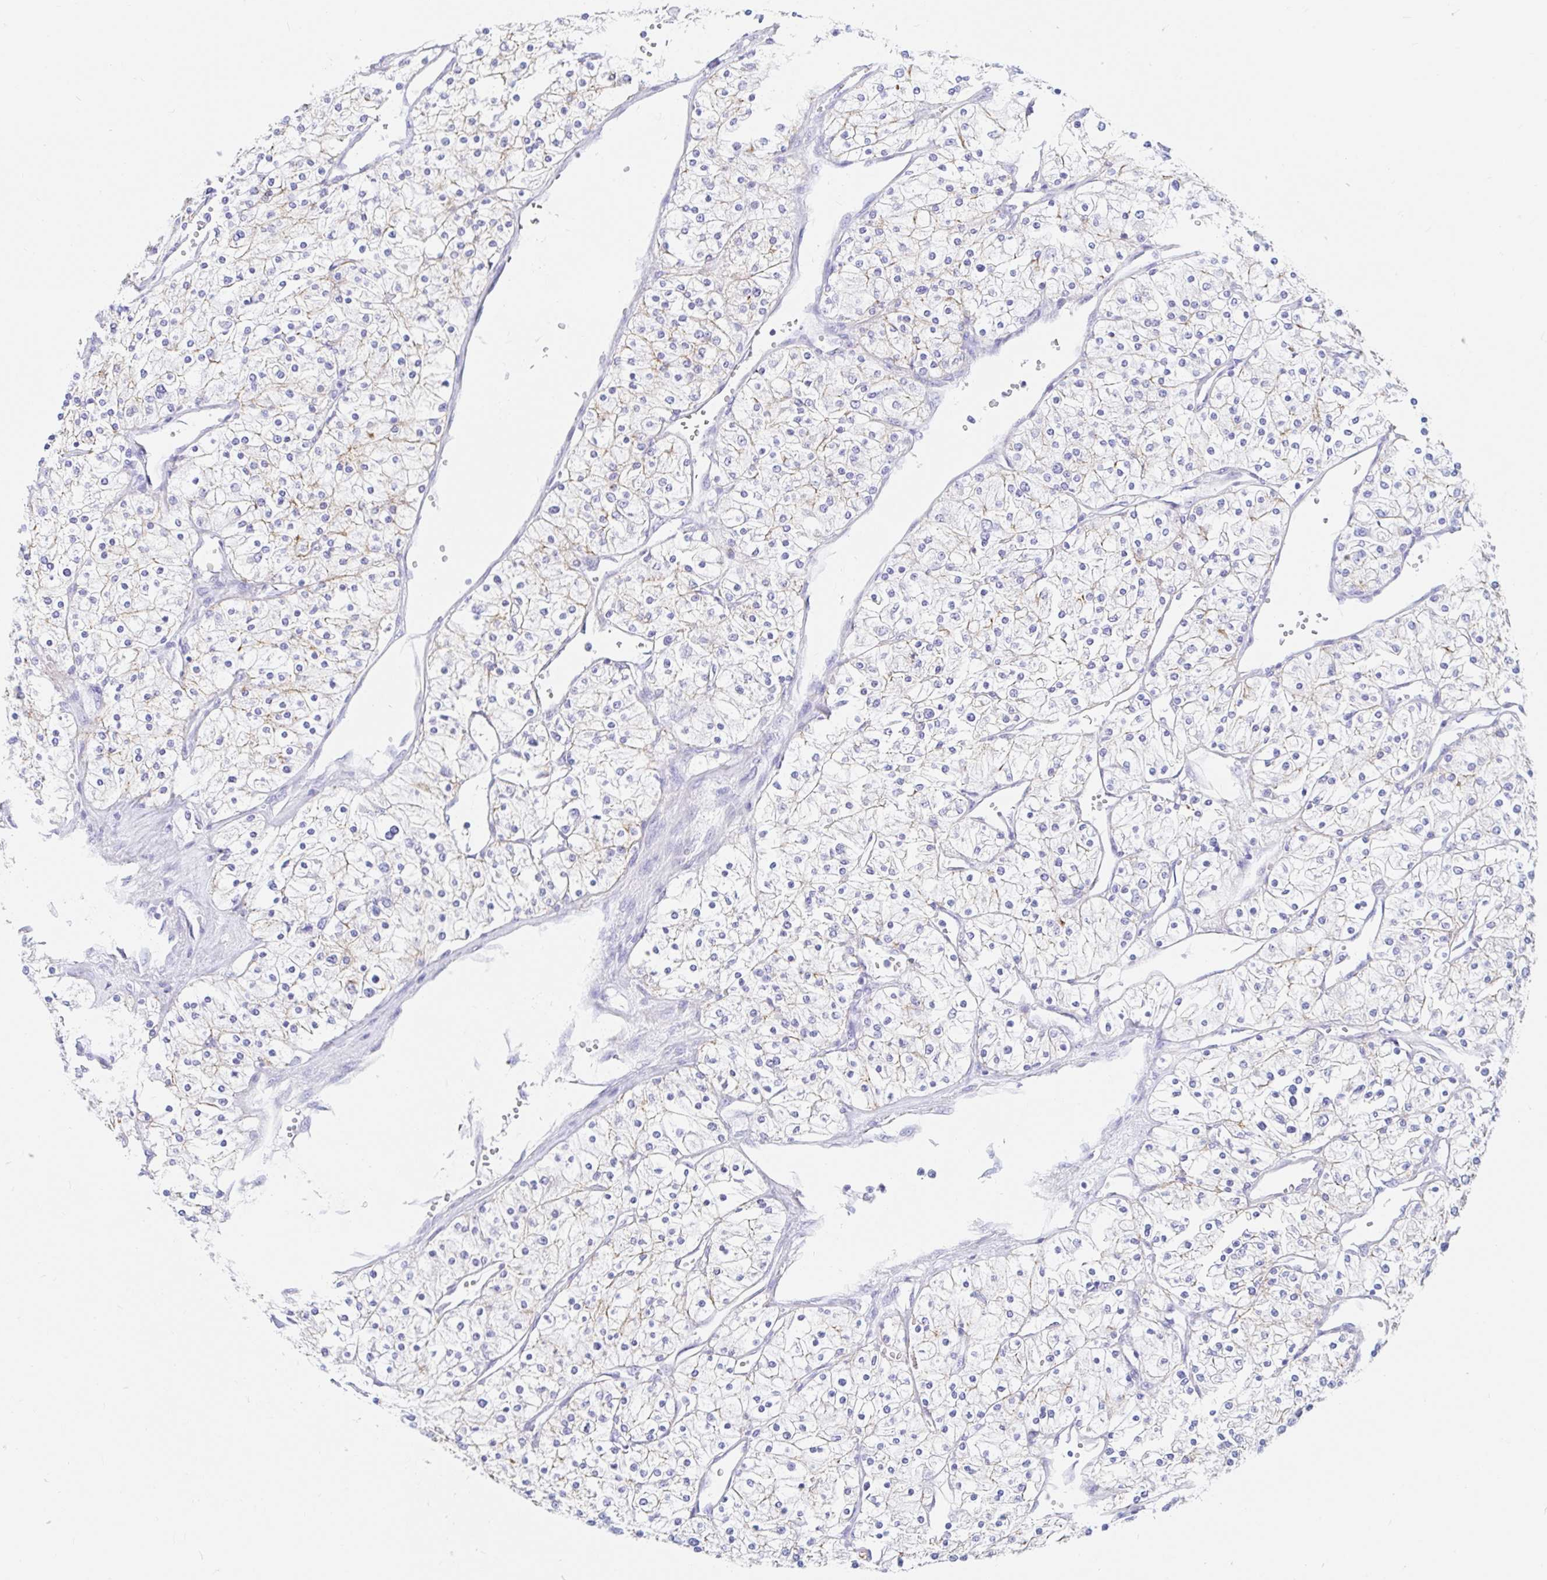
{"staining": {"intensity": "weak", "quantity": "<25%", "location": "cytoplasmic/membranous"}, "tissue": "renal cancer", "cell_type": "Tumor cells", "image_type": "cancer", "snomed": [{"axis": "morphology", "description": "Adenocarcinoma, NOS"}, {"axis": "topography", "description": "Kidney"}], "caption": "The histopathology image shows no significant positivity in tumor cells of renal cancer (adenocarcinoma). (DAB (3,3'-diaminobenzidine) immunohistochemistry (IHC) visualized using brightfield microscopy, high magnification).", "gene": "OR6T1", "patient": {"sex": "male", "age": 80}}